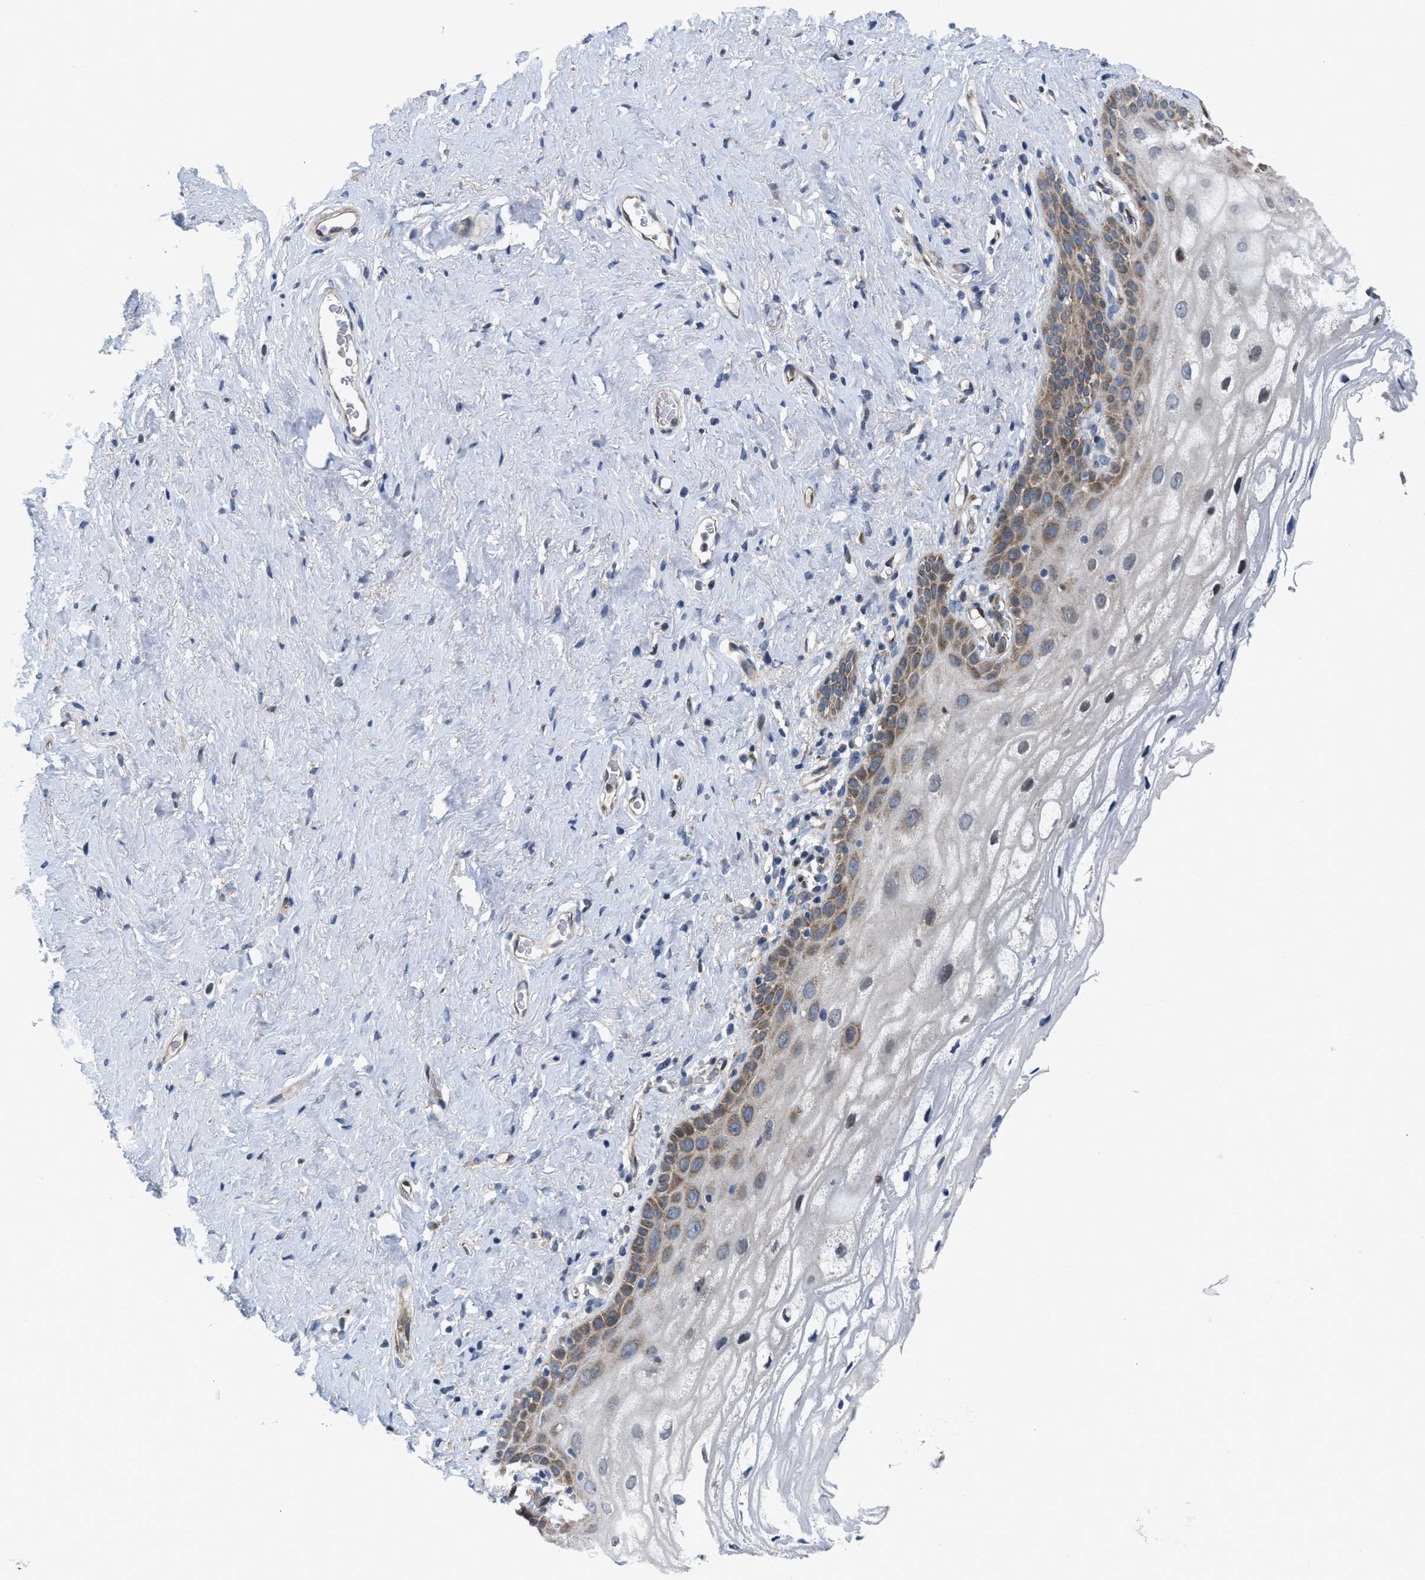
{"staining": {"intensity": "moderate", "quantity": "<25%", "location": "cytoplasmic/membranous"}, "tissue": "vagina", "cell_type": "Squamous epithelial cells", "image_type": "normal", "snomed": [{"axis": "morphology", "description": "Normal tissue, NOS"}, {"axis": "morphology", "description": "Adenocarcinoma, NOS"}, {"axis": "topography", "description": "Rectum"}, {"axis": "topography", "description": "Vagina"}], "caption": "IHC of normal vagina exhibits low levels of moderate cytoplasmic/membranous positivity in approximately <25% of squamous epithelial cells. (brown staining indicates protein expression, while blue staining denotes nuclei).", "gene": "EOGT", "patient": {"sex": "female", "age": 71}}